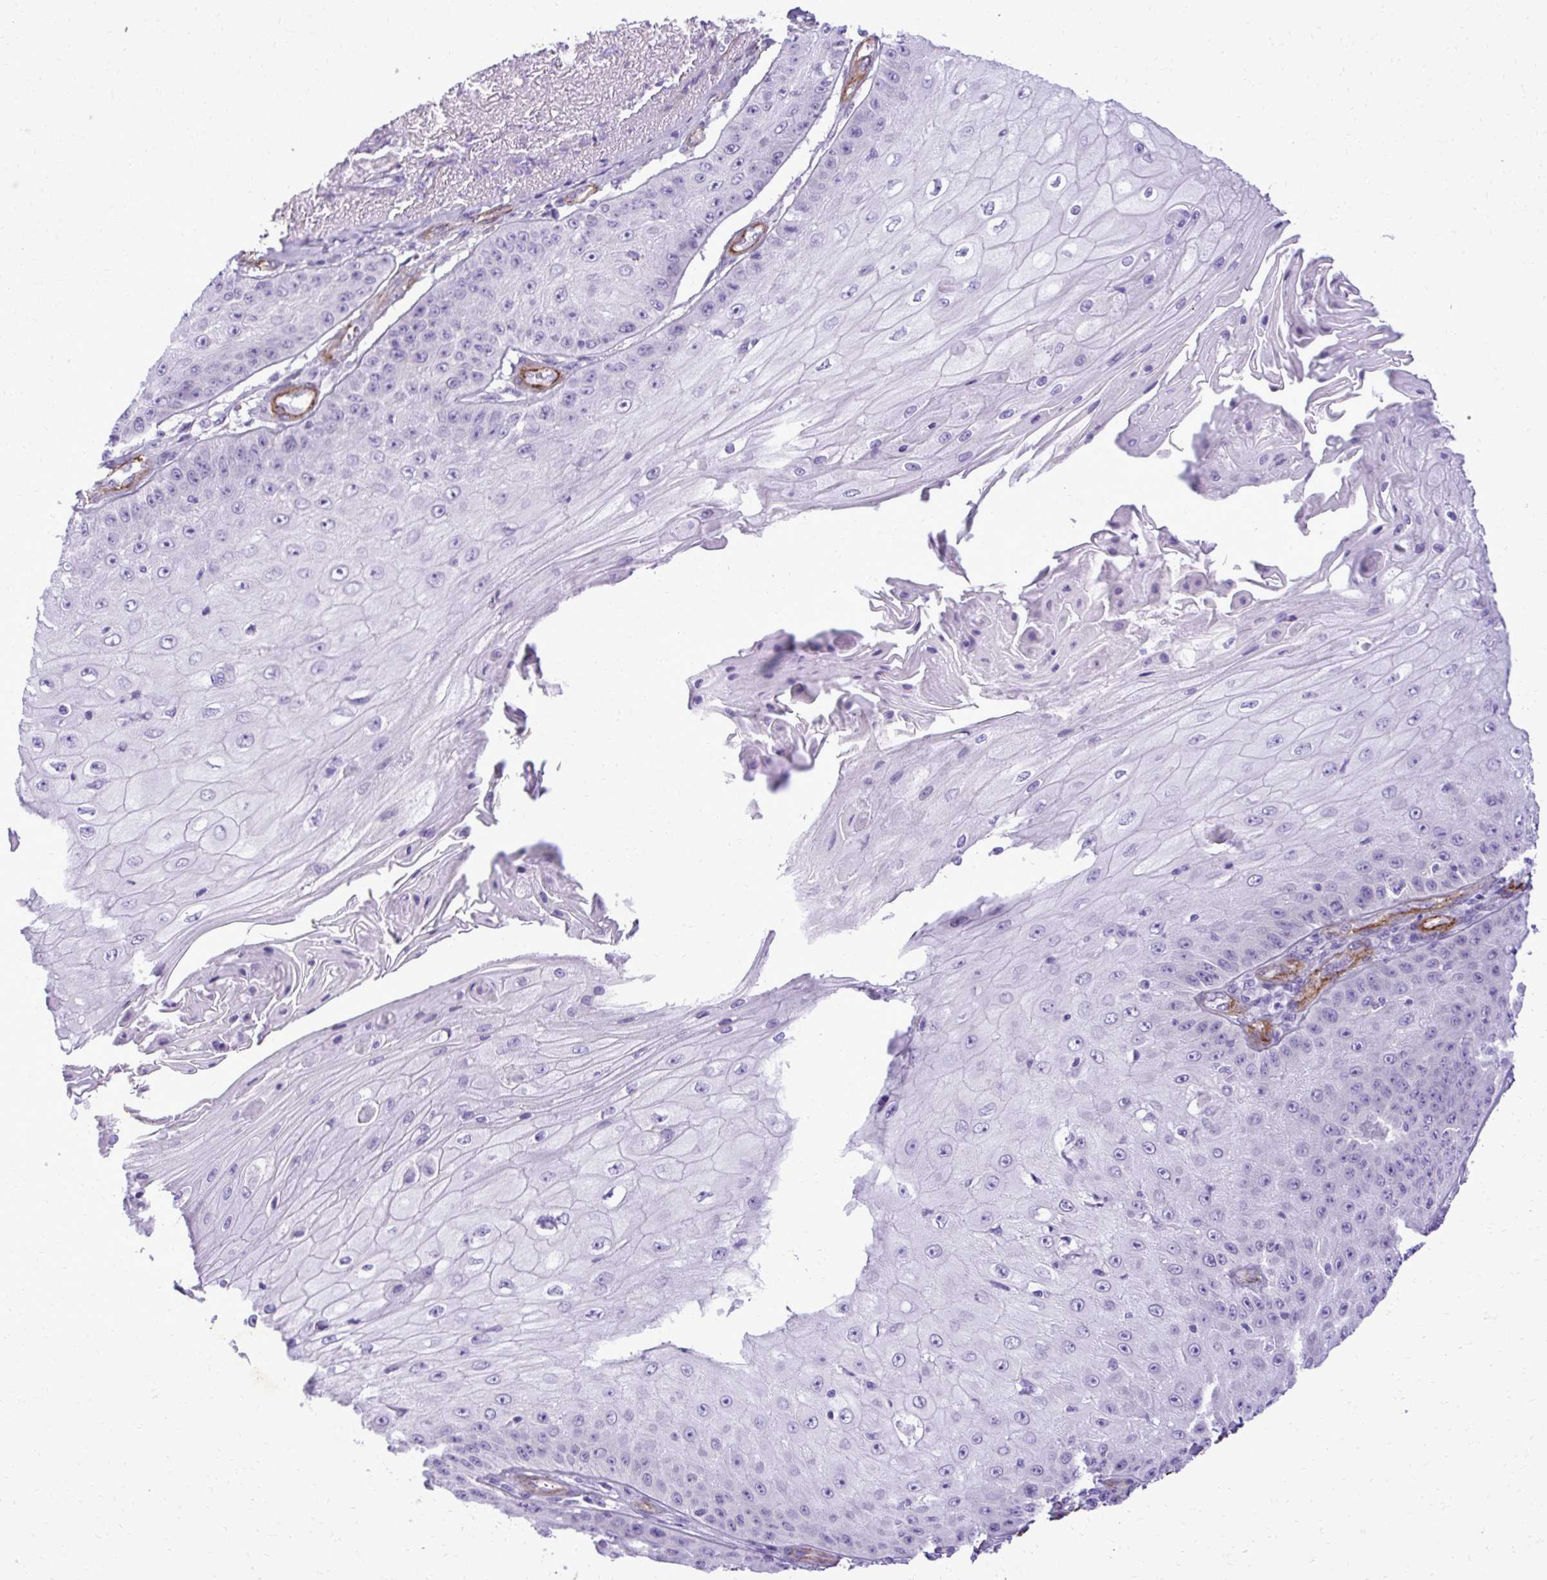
{"staining": {"intensity": "negative", "quantity": "none", "location": "none"}, "tissue": "skin cancer", "cell_type": "Tumor cells", "image_type": "cancer", "snomed": [{"axis": "morphology", "description": "Squamous cell carcinoma, NOS"}, {"axis": "topography", "description": "Skin"}], "caption": "Skin cancer (squamous cell carcinoma) was stained to show a protein in brown. There is no significant positivity in tumor cells. (Stains: DAB IHC with hematoxylin counter stain, Microscopy: brightfield microscopy at high magnification).", "gene": "PITPNM3", "patient": {"sex": "male", "age": 70}}